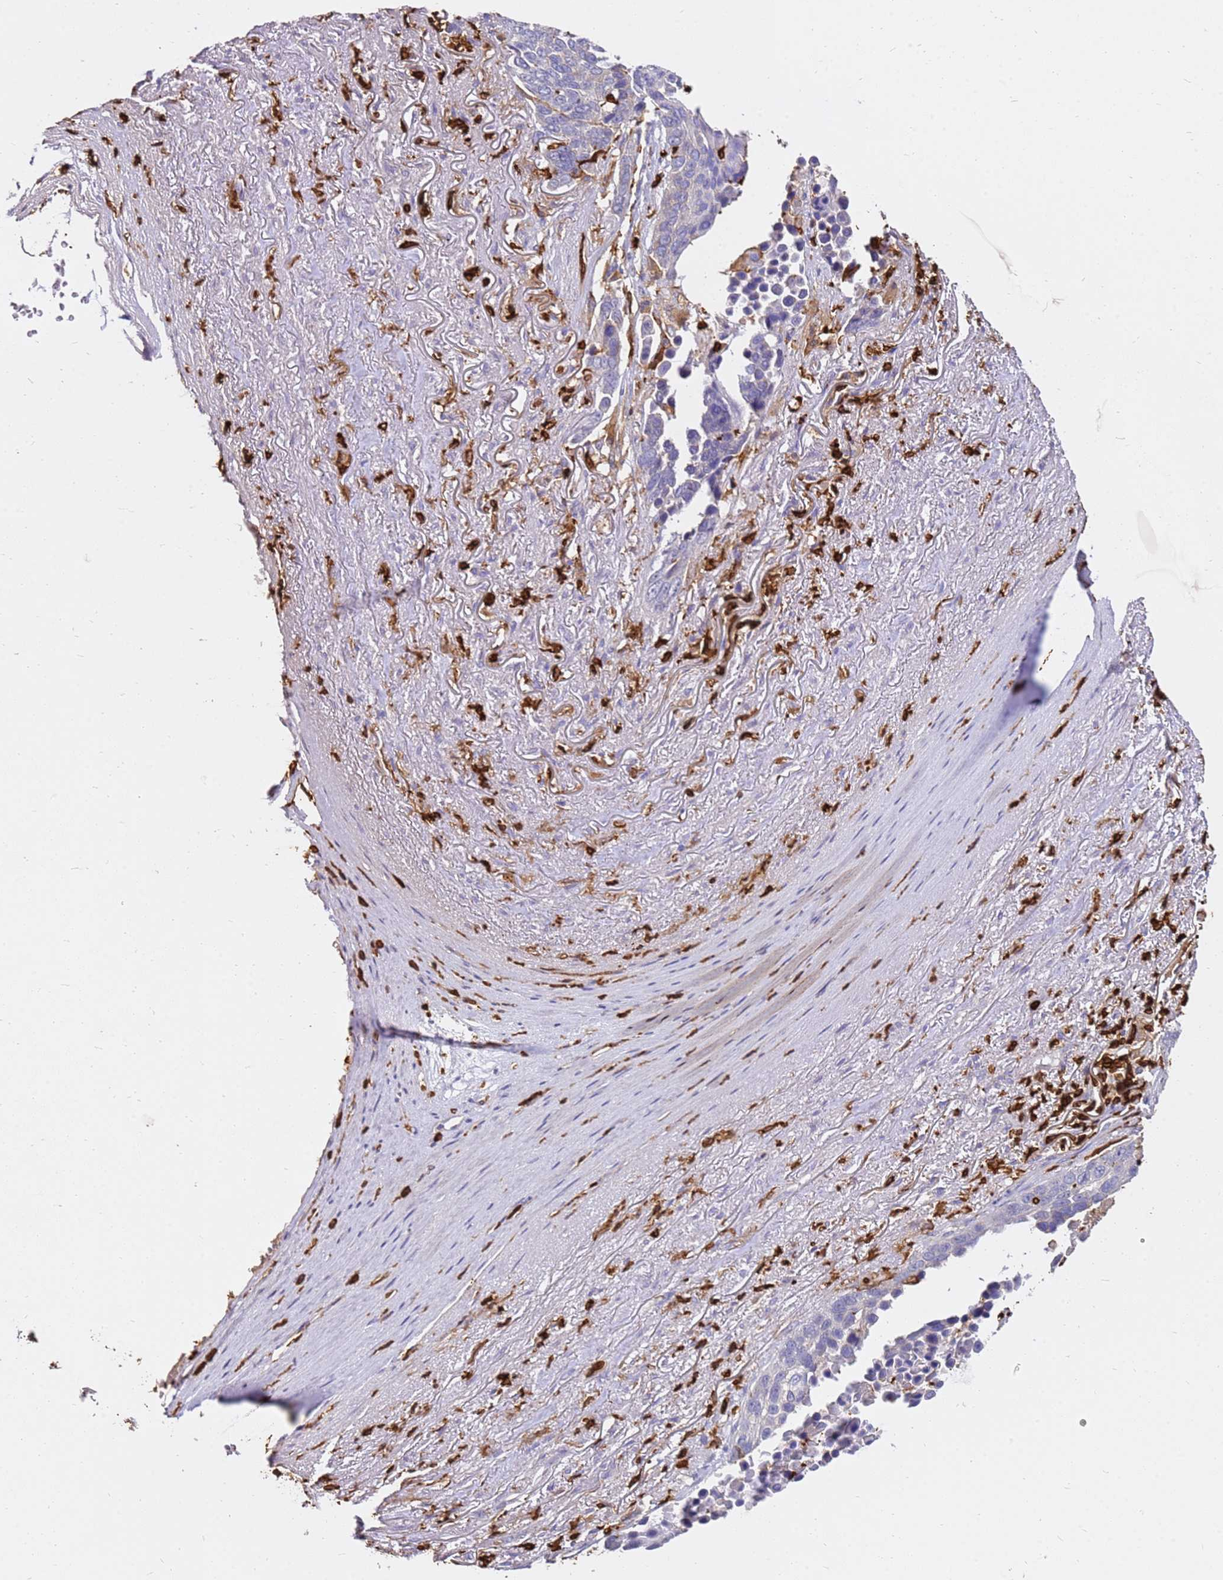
{"staining": {"intensity": "negative", "quantity": "none", "location": "none"}, "tissue": "lung cancer", "cell_type": "Tumor cells", "image_type": "cancer", "snomed": [{"axis": "morphology", "description": "Normal tissue, NOS"}, {"axis": "morphology", "description": "Squamous cell carcinoma, NOS"}, {"axis": "topography", "description": "Lymph node"}, {"axis": "topography", "description": "Lung"}], "caption": "IHC histopathology image of human lung cancer stained for a protein (brown), which exhibits no positivity in tumor cells.", "gene": "CORO1A", "patient": {"sex": "male", "age": 66}}